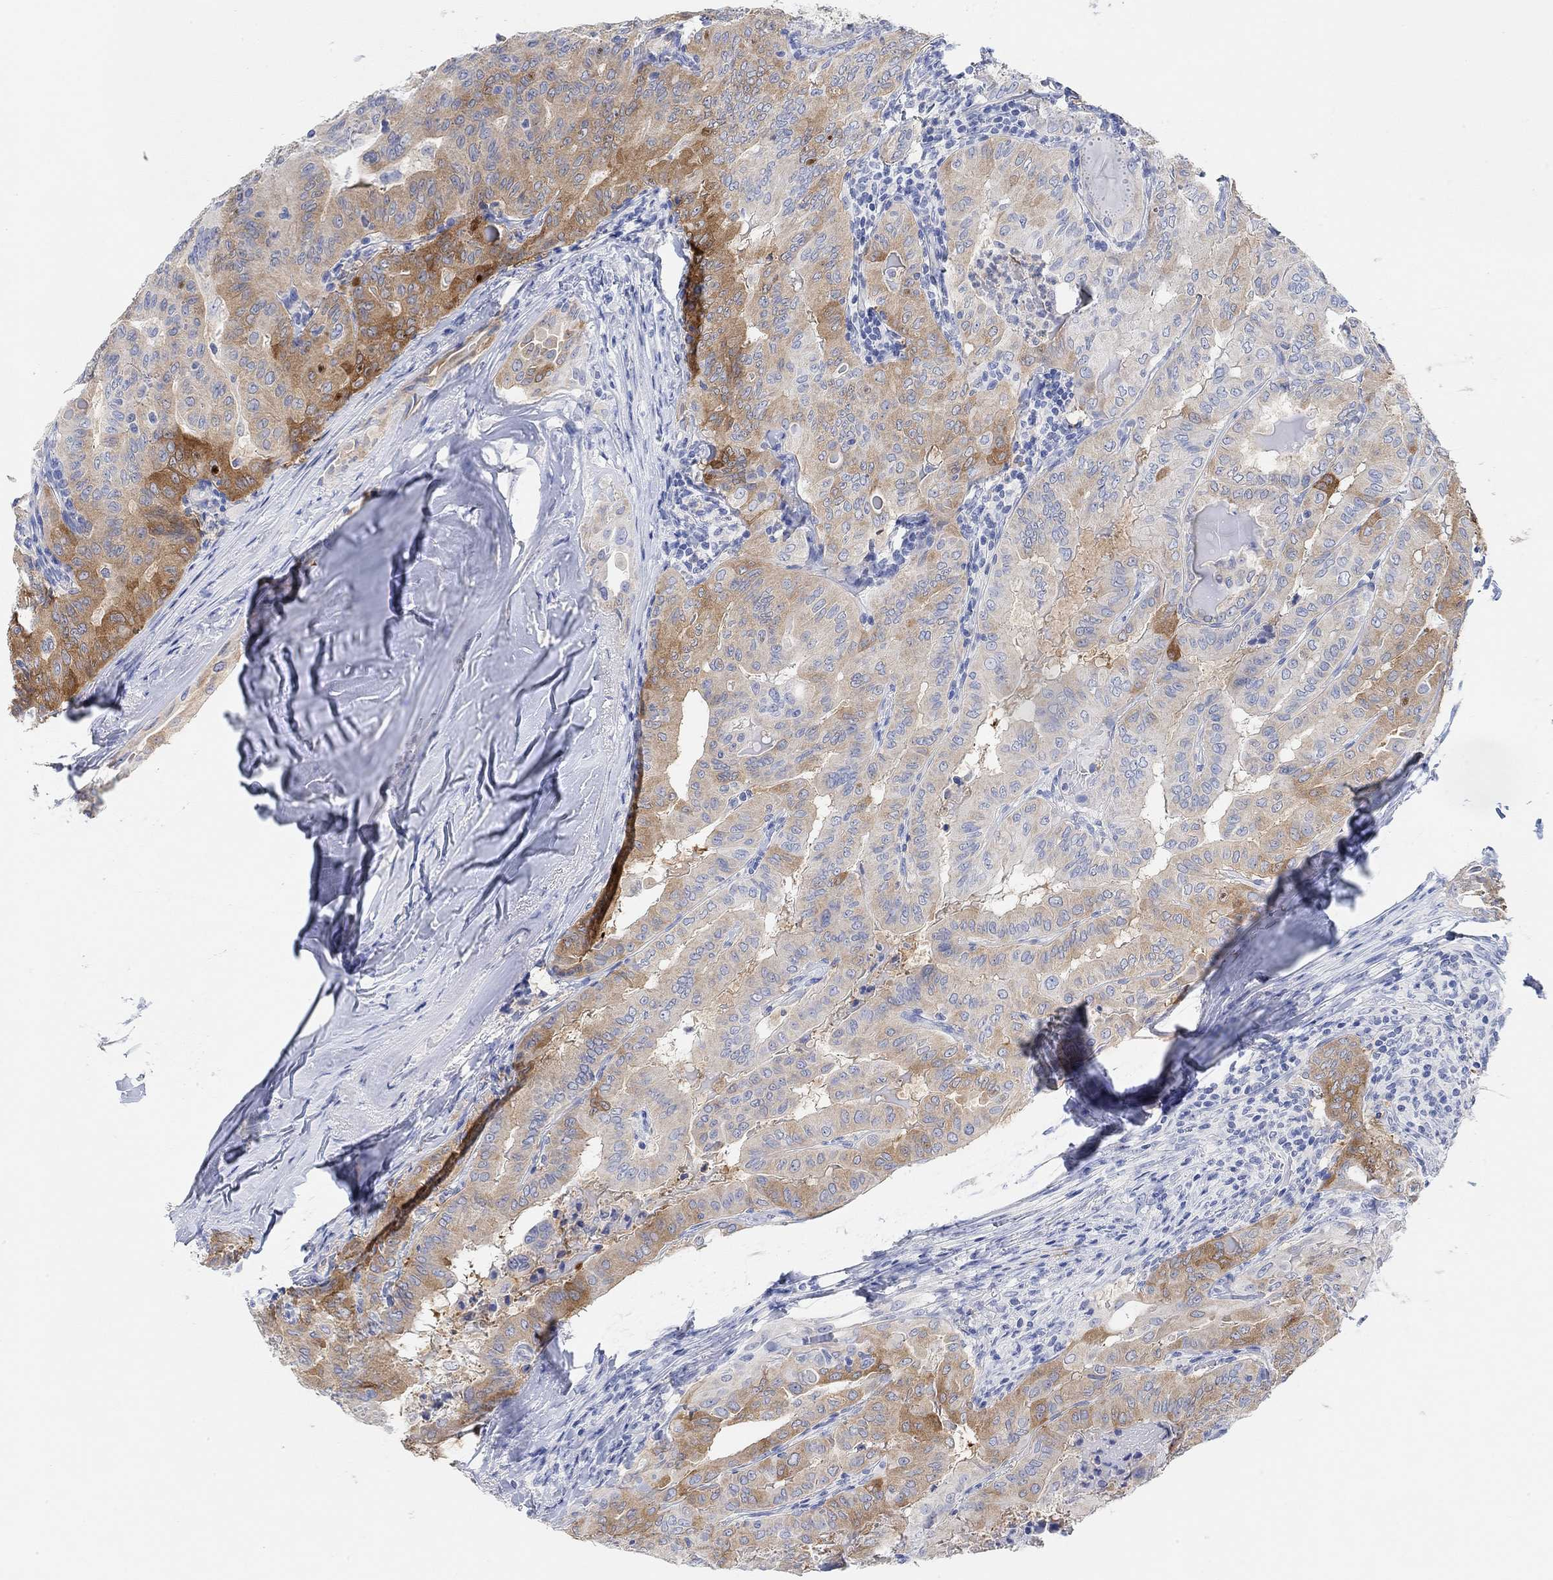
{"staining": {"intensity": "moderate", "quantity": "<25%", "location": "cytoplasmic/membranous"}, "tissue": "thyroid cancer", "cell_type": "Tumor cells", "image_type": "cancer", "snomed": [{"axis": "morphology", "description": "Papillary adenocarcinoma, NOS"}, {"axis": "topography", "description": "Thyroid gland"}], "caption": "Immunohistochemical staining of human thyroid cancer shows low levels of moderate cytoplasmic/membranous staining in about <25% of tumor cells.", "gene": "VAT1L", "patient": {"sex": "female", "age": 68}}